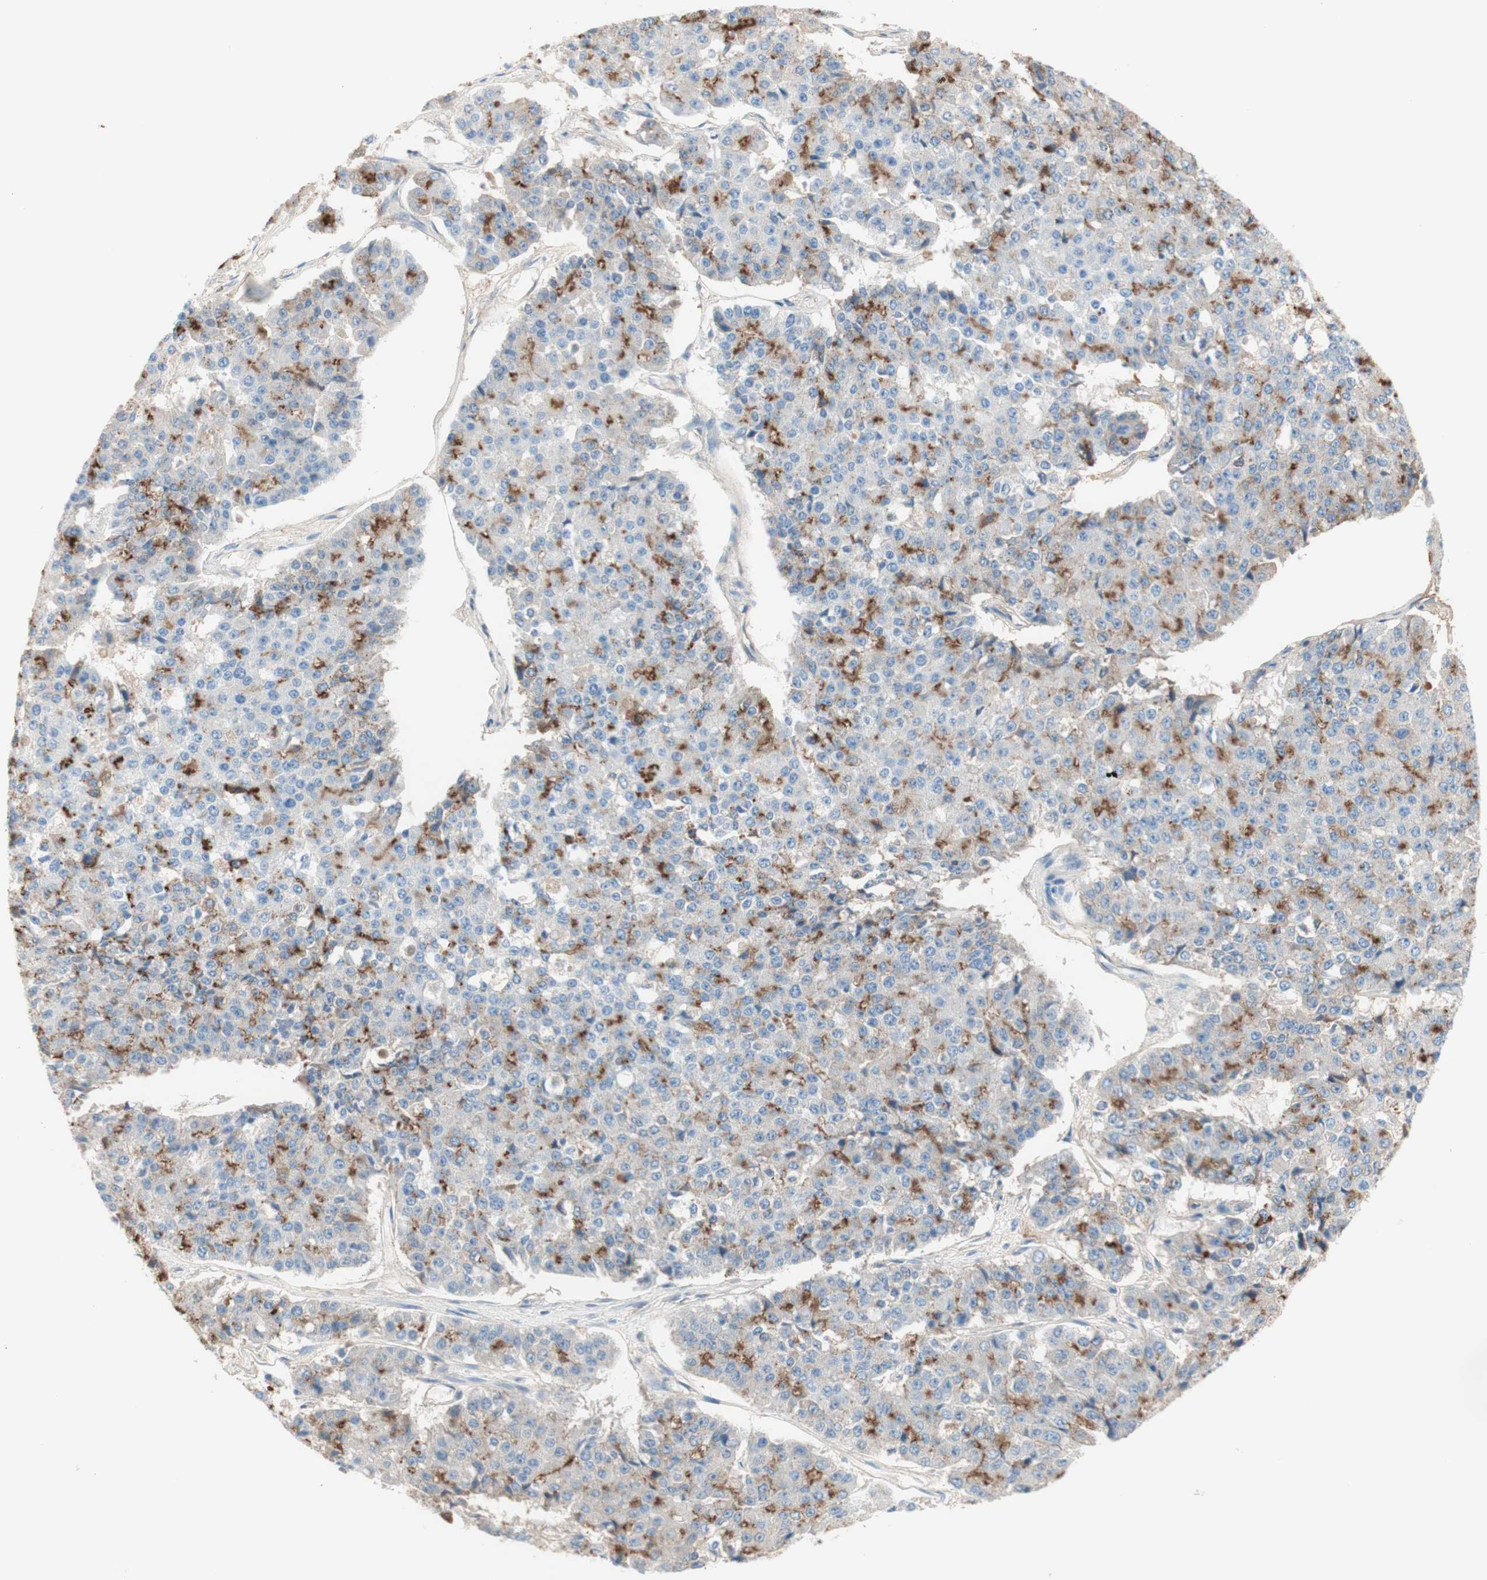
{"staining": {"intensity": "negative", "quantity": "none", "location": "none"}, "tissue": "pancreatic cancer", "cell_type": "Tumor cells", "image_type": "cancer", "snomed": [{"axis": "morphology", "description": "Adenocarcinoma, NOS"}, {"axis": "topography", "description": "Pancreas"}], "caption": "Pancreatic adenocarcinoma stained for a protein using immunohistochemistry (IHC) reveals no expression tumor cells.", "gene": "KNG1", "patient": {"sex": "male", "age": 50}}